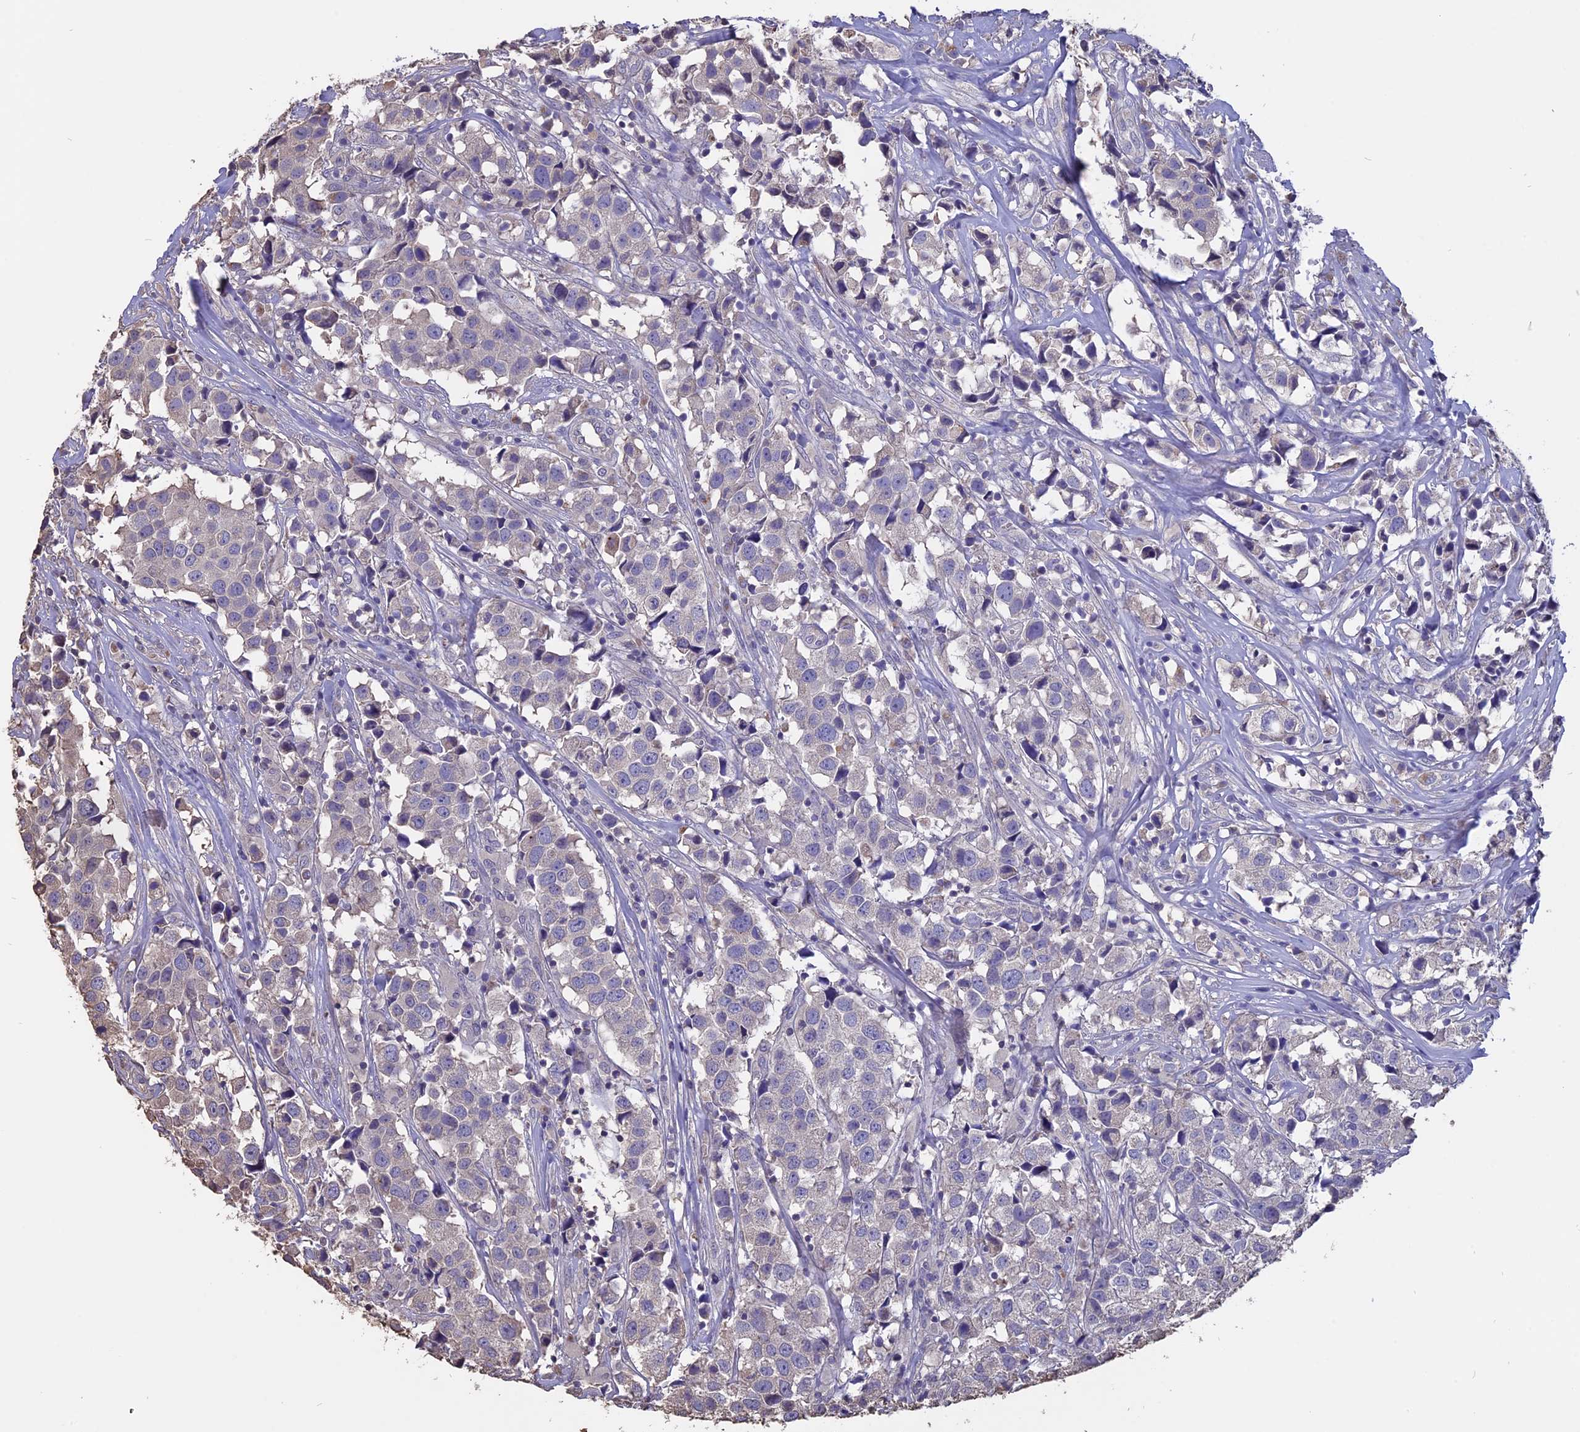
{"staining": {"intensity": "negative", "quantity": "none", "location": "none"}, "tissue": "urothelial cancer", "cell_type": "Tumor cells", "image_type": "cancer", "snomed": [{"axis": "morphology", "description": "Urothelial carcinoma, High grade"}, {"axis": "topography", "description": "Urinary bladder"}], "caption": "A micrograph of urothelial carcinoma (high-grade) stained for a protein demonstrates no brown staining in tumor cells. Nuclei are stained in blue.", "gene": "CARMIL2", "patient": {"sex": "female", "age": 75}}